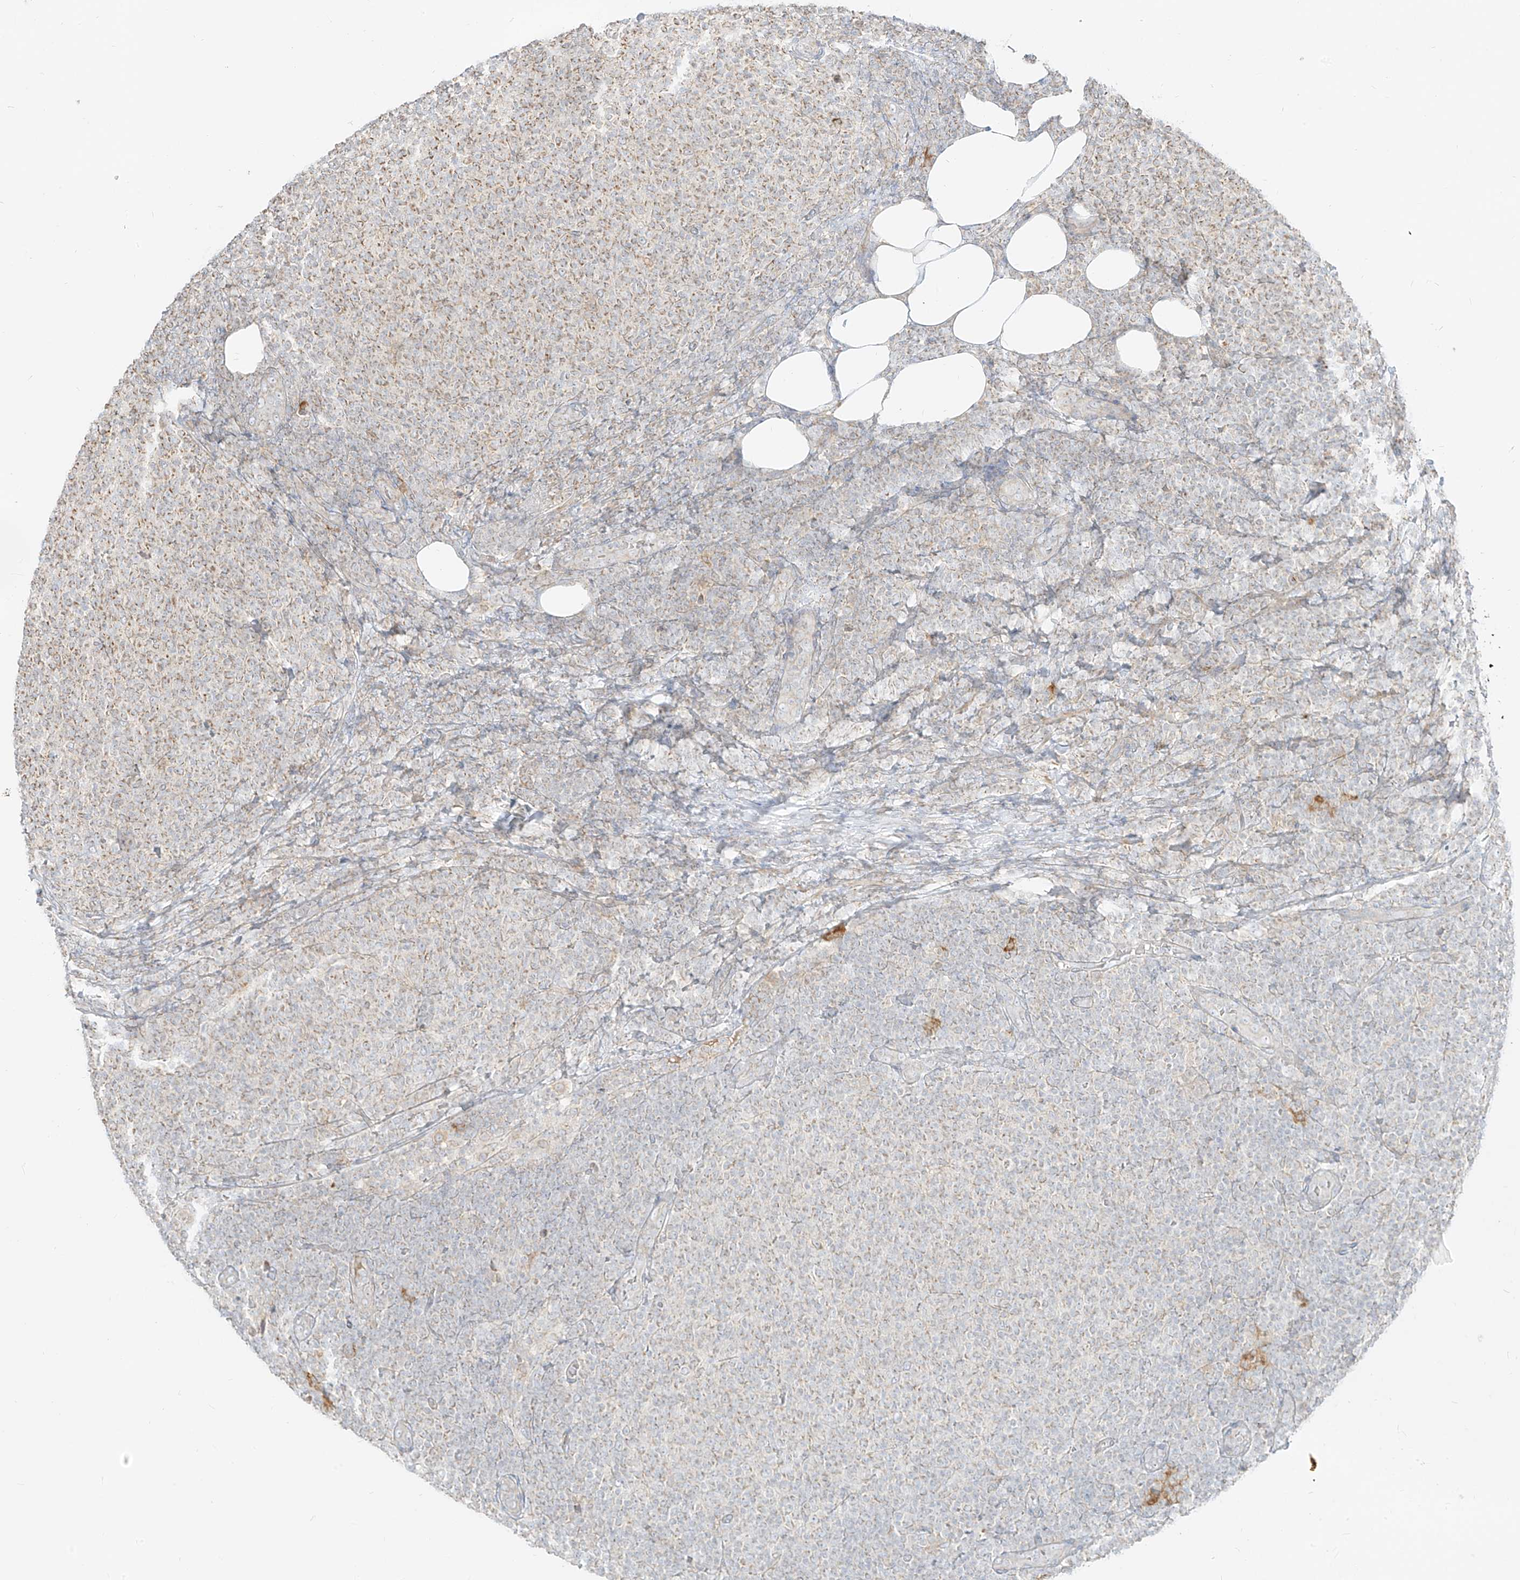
{"staining": {"intensity": "weak", "quantity": "25%-75%", "location": "cytoplasmic/membranous"}, "tissue": "lymphoma", "cell_type": "Tumor cells", "image_type": "cancer", "snomed": [{"axis": "morphology", "description": "Malignant lymphoma, non-Hodgkin's type, Low grade"}, {"axis": "topography", "description": "Lymph node"}], "caption": "High-magnification brightfield microscopy of malignant lymphoma, non-Hodgkin's type (low-grade) stained with DAB (3,3'-diaminobenzidine) (brown) and counterstained with hematoxylin (blue). tumor cells exhibit weak cytoplasmic/membranous expression is seen in approximately25%-75% of cells.", "gene": "ZIM3", "patient": {"sex": "male", "age": 66}}